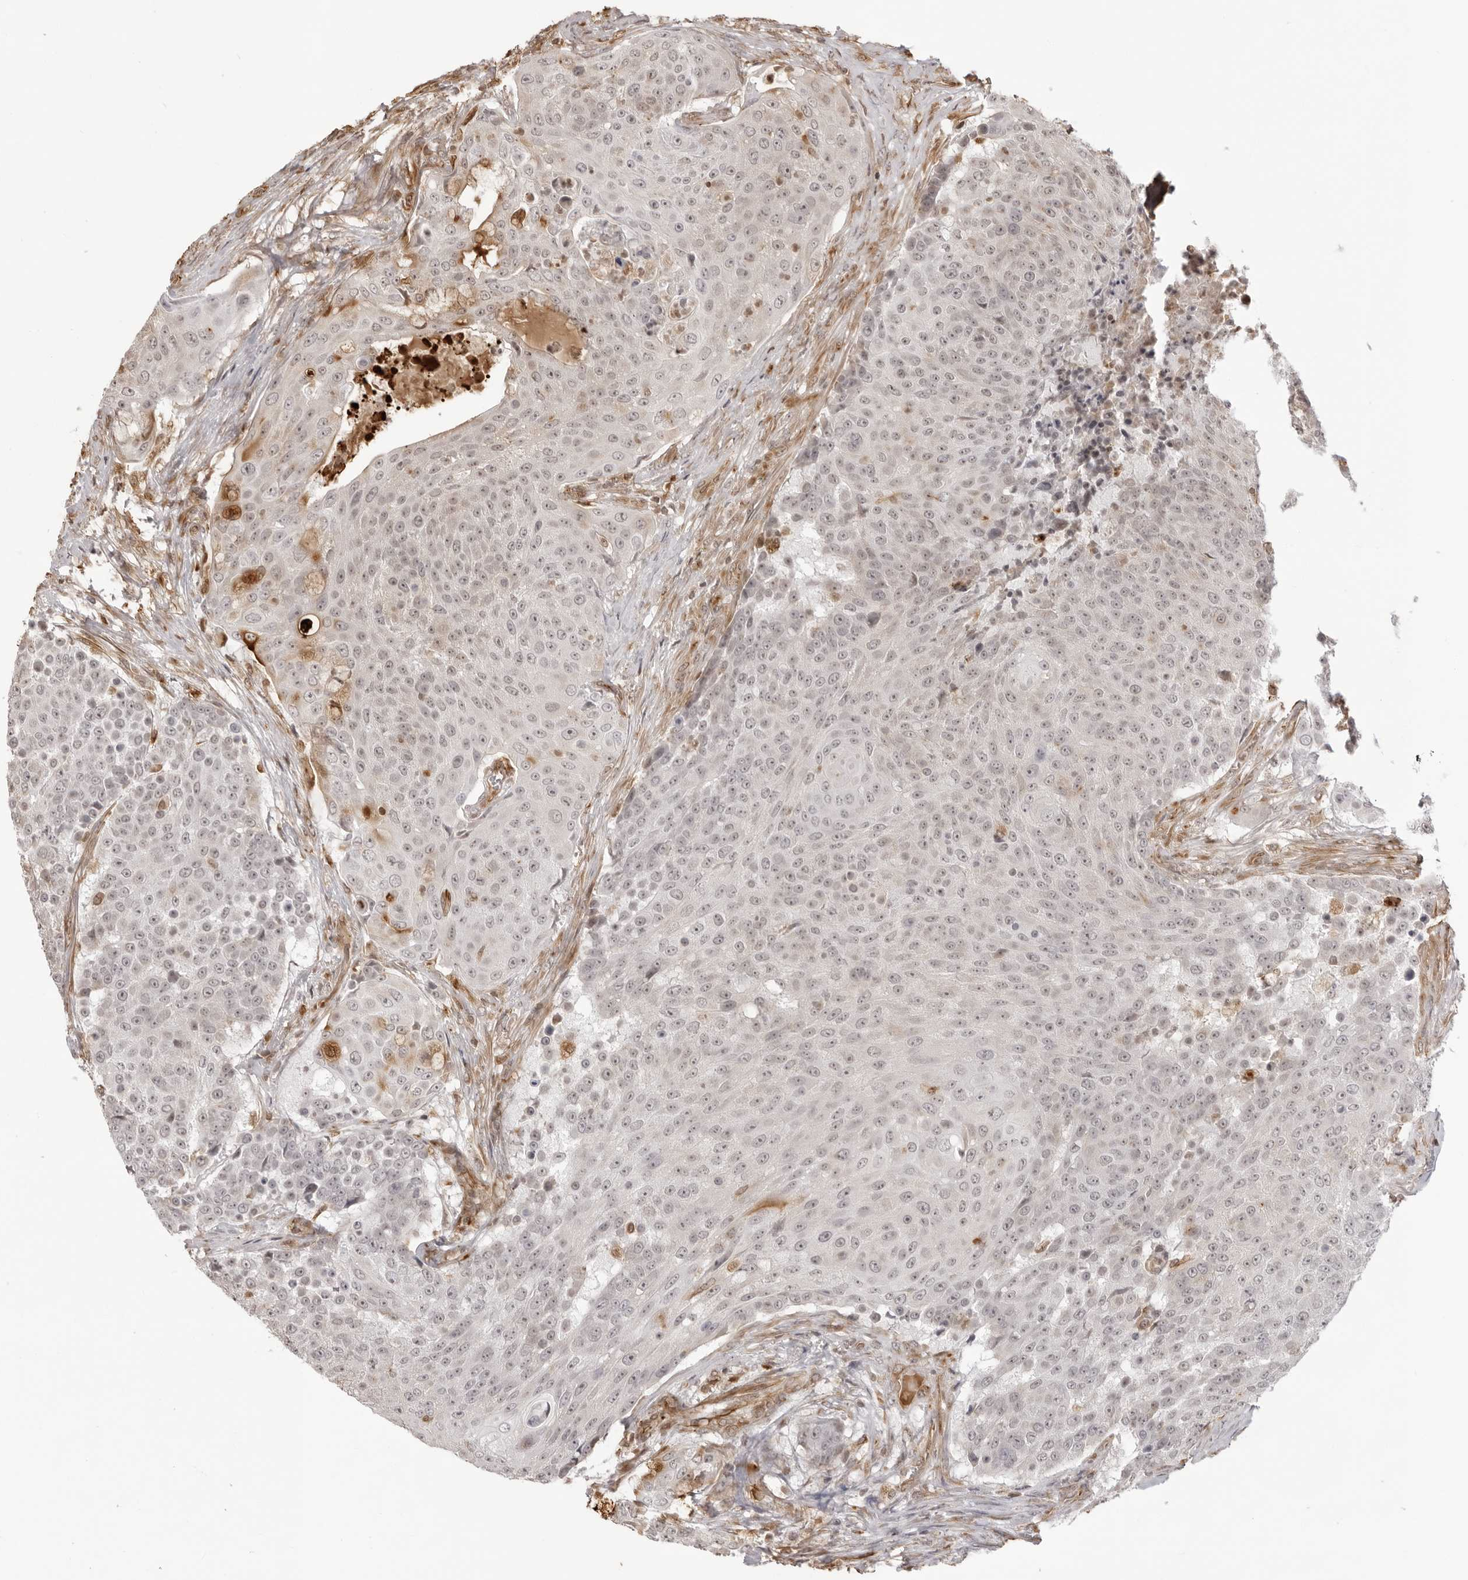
{"staining": {"intensity": "negative", "quantity": "none", "location": "none"}, "tissue": "urothelial cancer", "cell_type": "Tumor cells", "image_type": "cancer", "snomed": [{"axis": "morphology", "description": "Urothelial carcinoma, High grade"}, {"axis": "topography", "description": "Urinary bladder"}], "caption": "Urothelial carcinoma (high-grade) stained for a protein using immunohistochemistry demonstrates no positivity tumor cells.", "gene": "DYNLT5", "patient": {"sex": "female", "age": 63}}